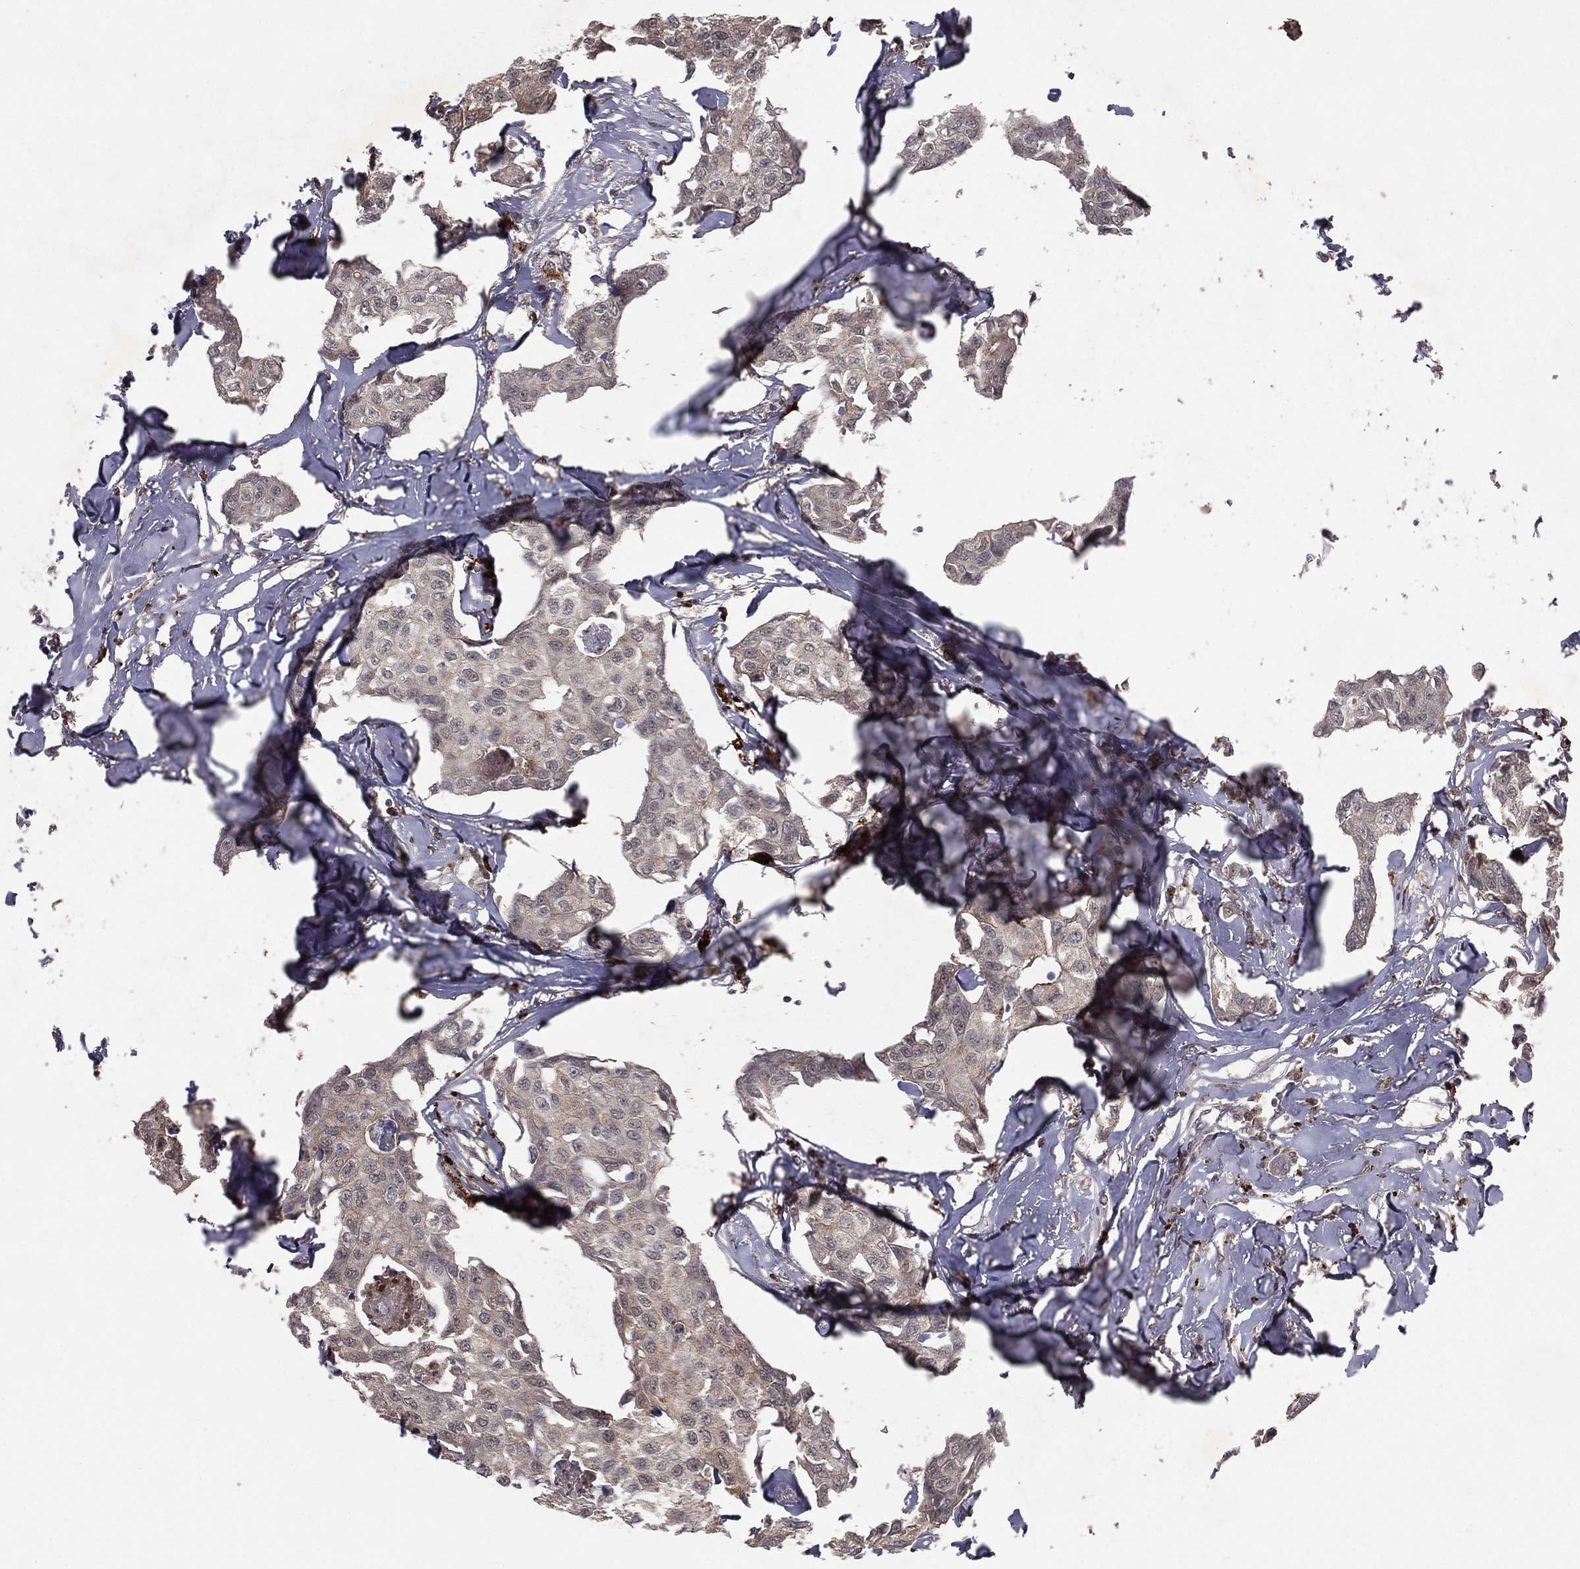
{"staining": {"intensity": "negative", "quantity": "none", "location": "none"}, "tissue": "breast cancer", "cell_type": "Tumor cells", "image_type": "cancer", "snomed": [{"axis": "morphology", "description": "Duct carcinoma"}, {"axis": "topography", "description": "Breast"}], "caption": "A histopathology image of breast cancer (infiltrating ductal carcinoma) stained for a protein demonstrates no brown staining in tumor cells. The staining was performed using DAB to visualize the protein expression in brown, while the nuclei were stained in blue with hematoxylin (Magnification: 20x).", "gene": "ZDHHC15", "patient": {"sex": "female", "age": 80}}